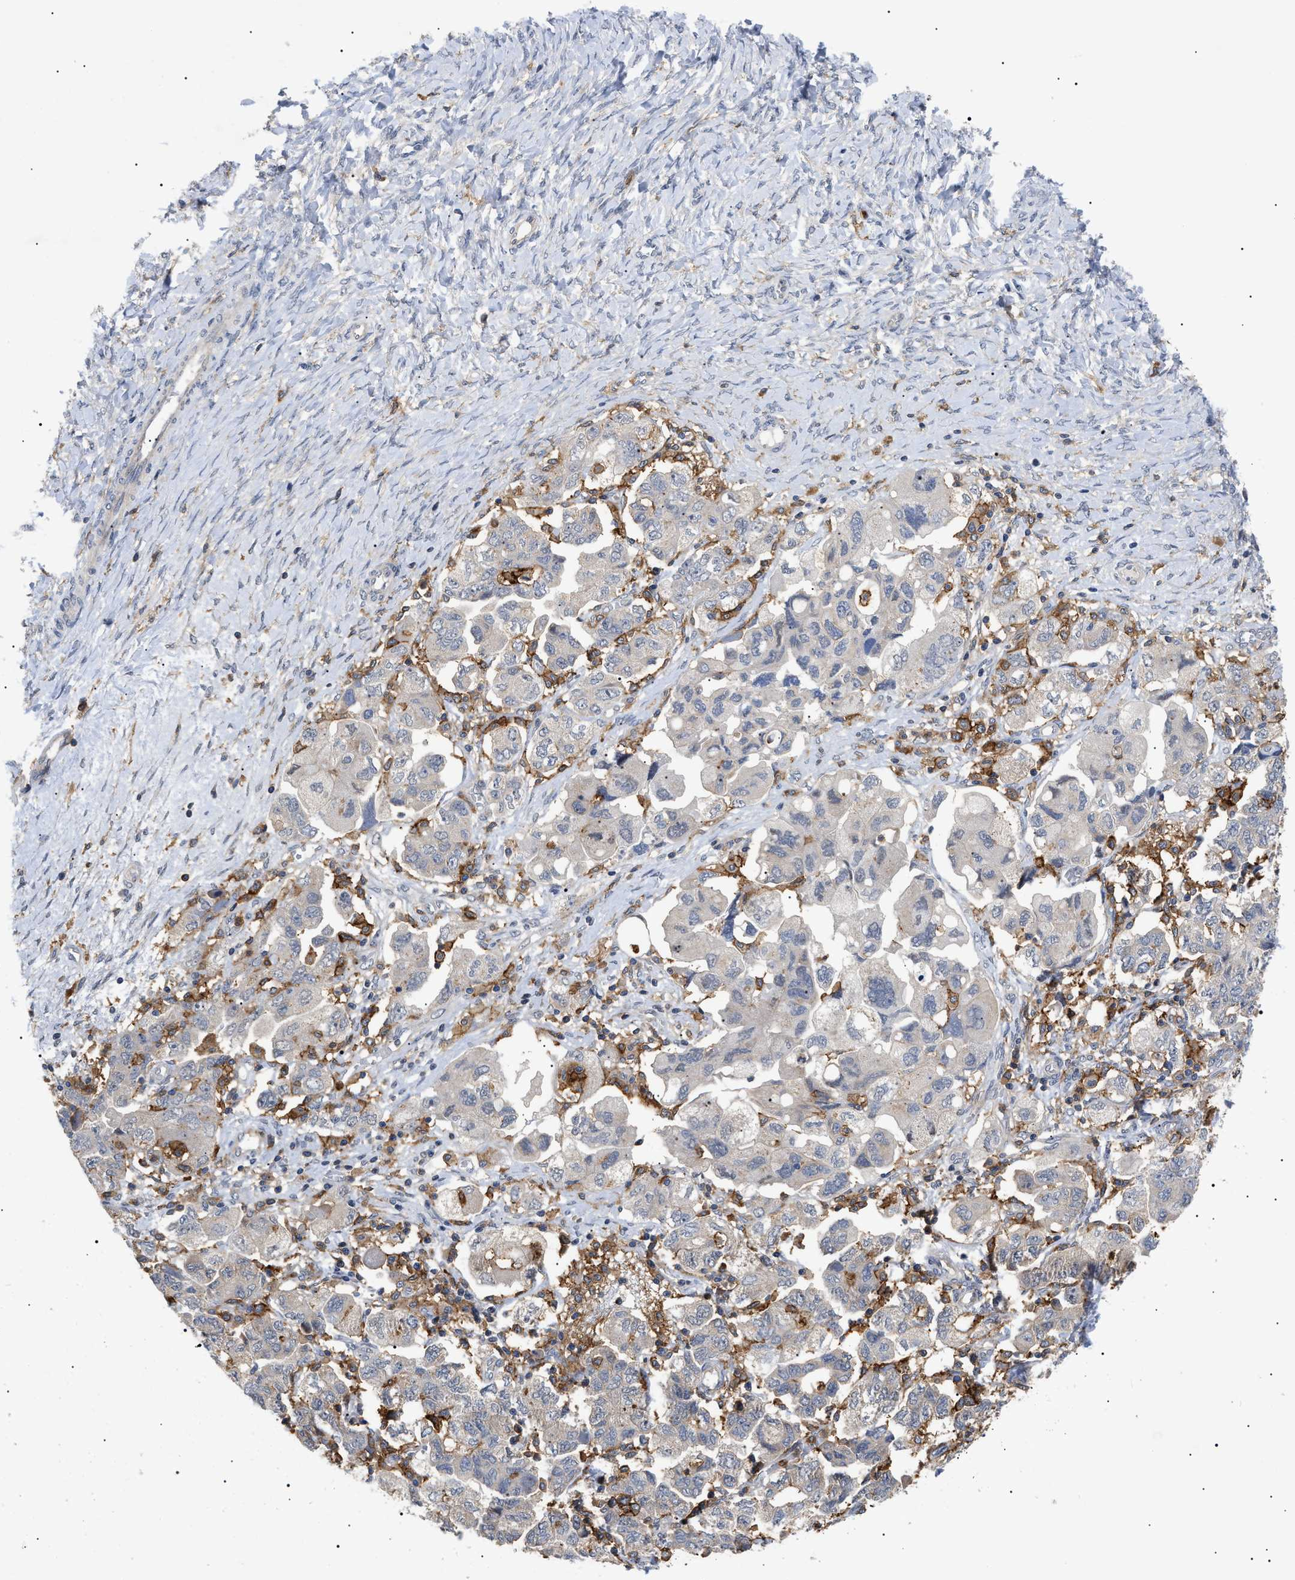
{"staining": {"intensity": "weak", "quantity": "<25%", "location": "cytoplasmic/membranous"}, "tissue": "ovarian cancer", "cell_type": "Tumor cells", "image_type": "cancer", "snomed": [{"axis": "morphology", "description": "Carcinoma, NOS"}, {"axis": "morphology", "description": "Cystadenocarcinoma, serous, NOS"}, {"axis": "topography", "description": "Ovary"}], "caption": "This is a histopathology image of immunohistochemistry staining of ovarian cancer, which shows no expression in tumor cells. Brightfield microscopy of immunohistochemistry (IHC) stained with DAB (3,3'-diaminobenzidine) (brown) and hematoxylin (blue), captured at high magnification.", "gene": "CD300A", "patient": {"sex": "female", "age": 69}}